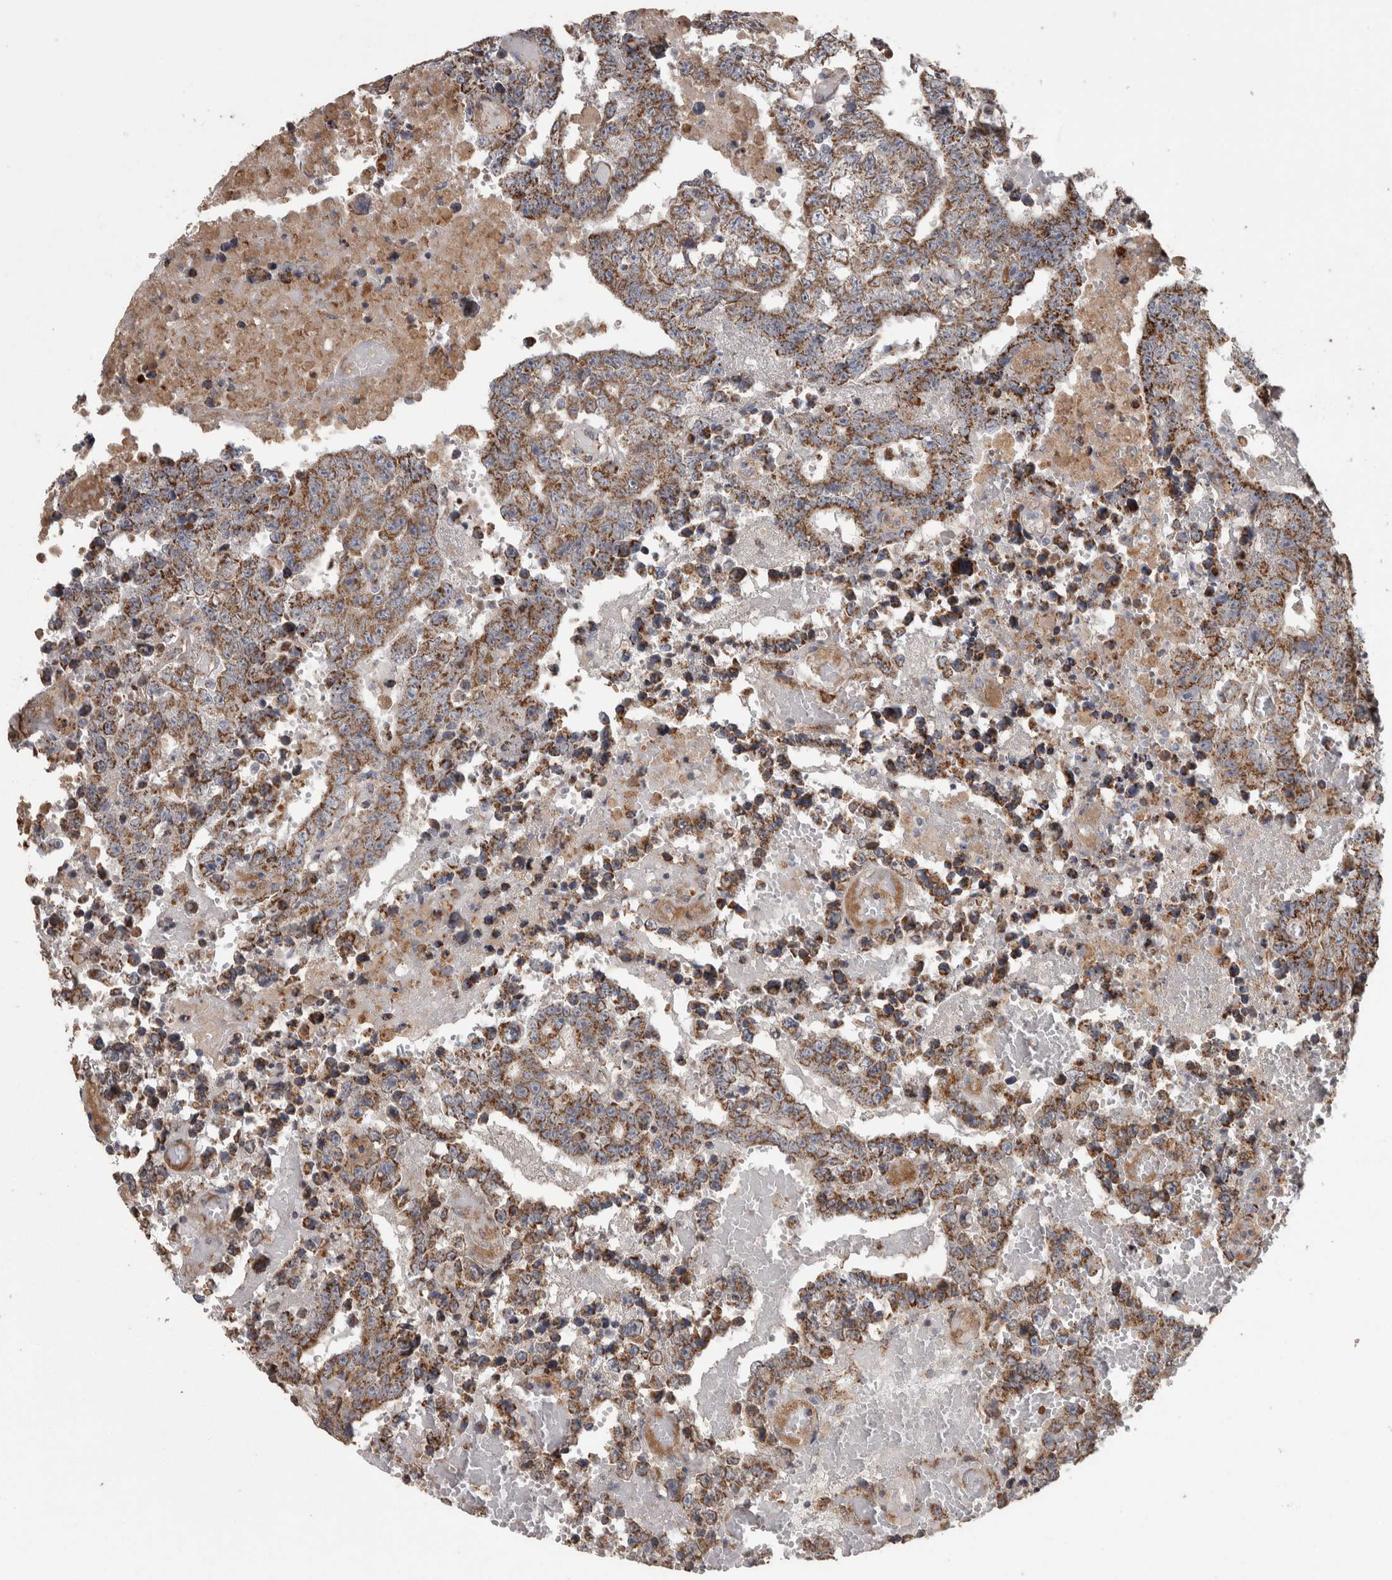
{"staining": {"intensity": "moderate", "quantity": ">75%", "location": "cytoplasmic/membranous"}, "tissue": "testis cancer", "cell_type": "Tumor cells", "image_type": "cancer", "snomed": [{"axis": "morphology", "description": "Carcinoma, Embryonal, NOS"}, {"axis": "topography", "description": "Testis"}], "caption": "A medium amount of moderate cytoplasmic/membranous positivity is appreciated in about >75% of tumor cells in embryonal carcinoma (testis) tissue.", "gene": "SCO1", "patient": {"sex": "male", "age": 25}}